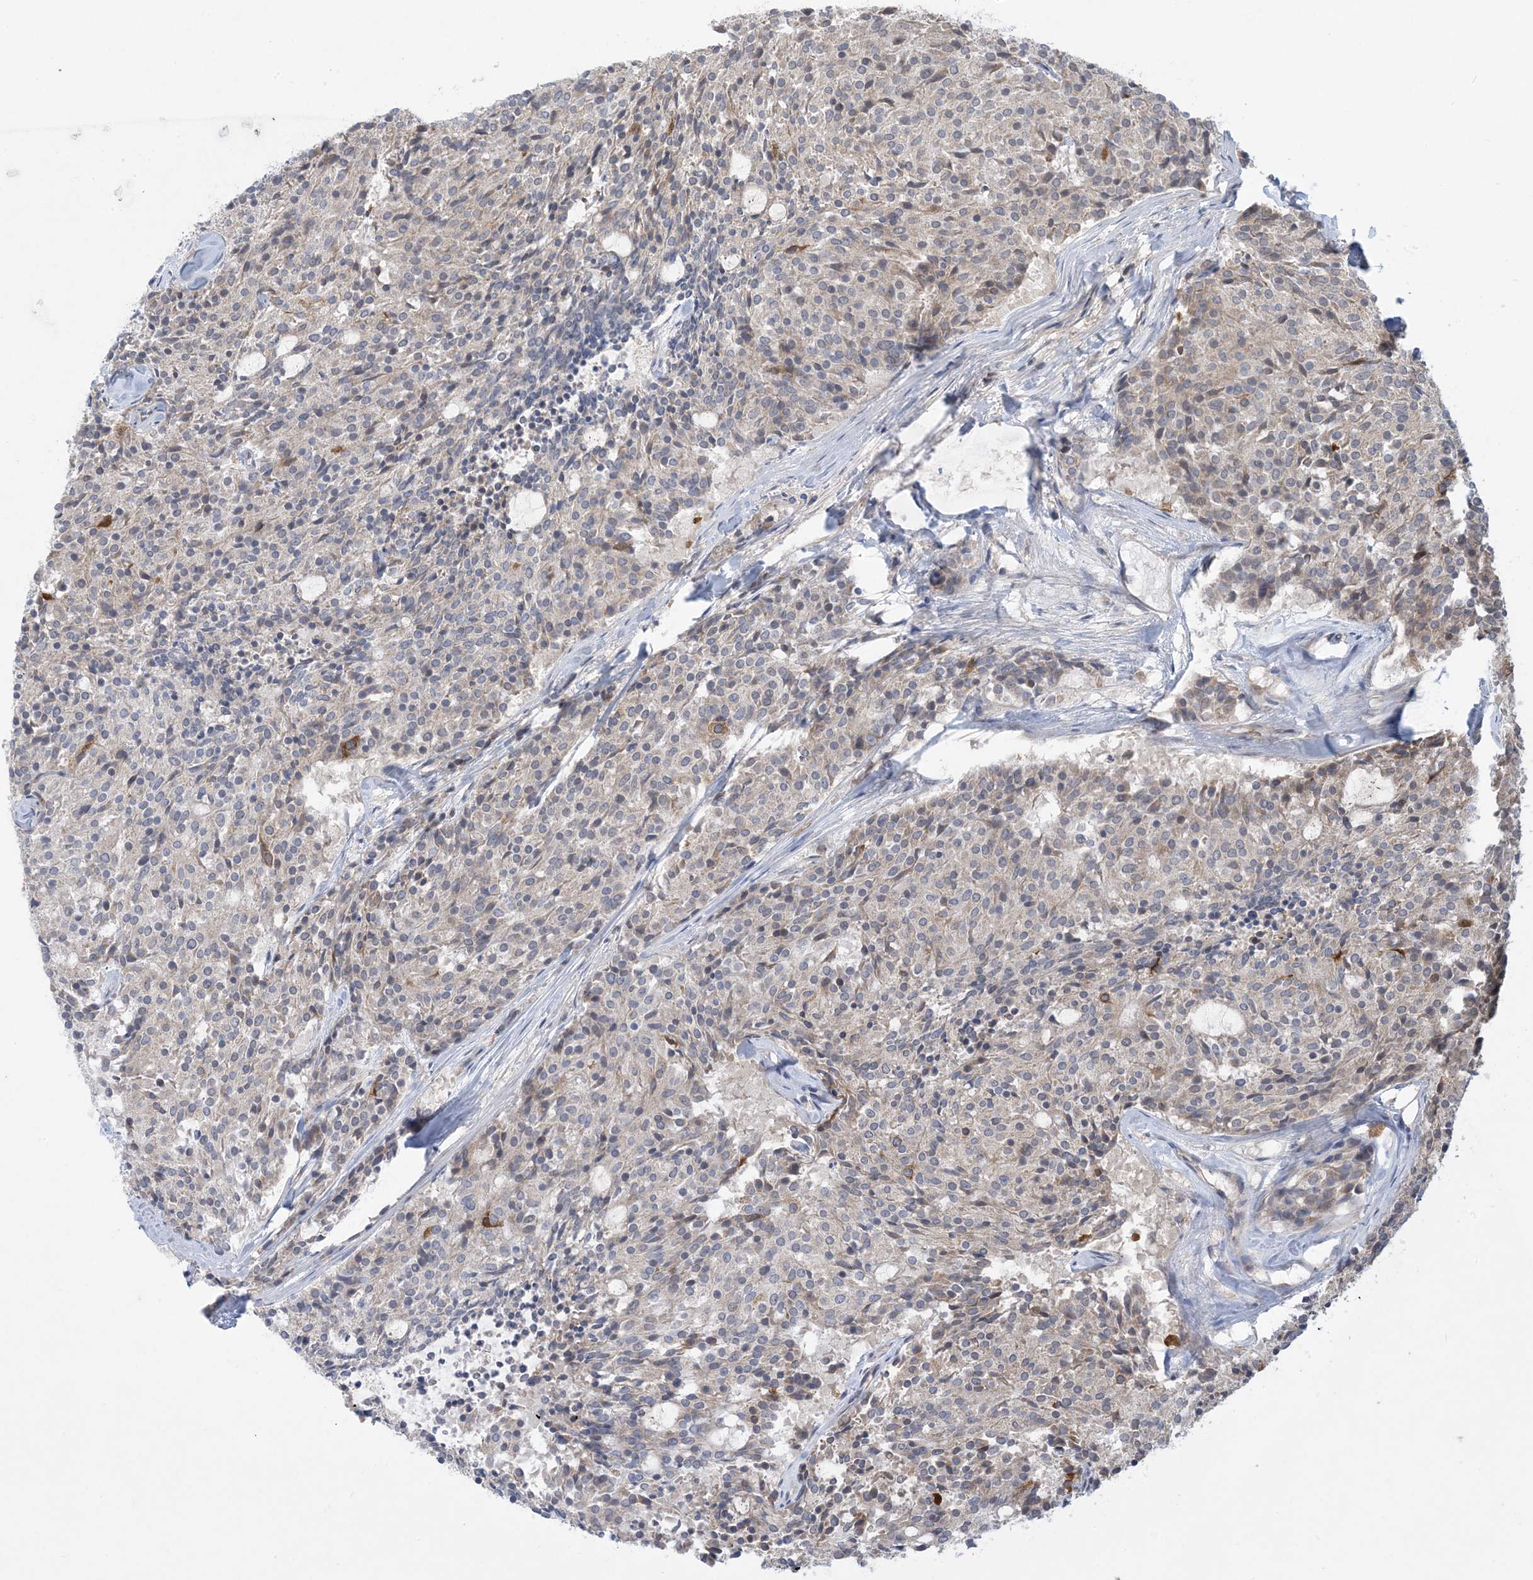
{"staining": {"intensity": "moderate", "quantity": "<25%", "location": "cytoplasmic/membranous"}, "tissue": "carcinoid", "cell_type": "Tumor cells", "image_type": "cancer", "snomed": [{"axis": "morphology", "description": "Carcinoid, malignant, NOS"}, {"axis": "topography", "description": "Pancreas"}], "caption": "Immunohistochemistry (IHC) of human carcinoid displays low levels of moderate cytoplasmic/membranous staining in about <25% of tumor cells.", "gene": "AOC1", "patient": {"sex": "female", "age": 54}}